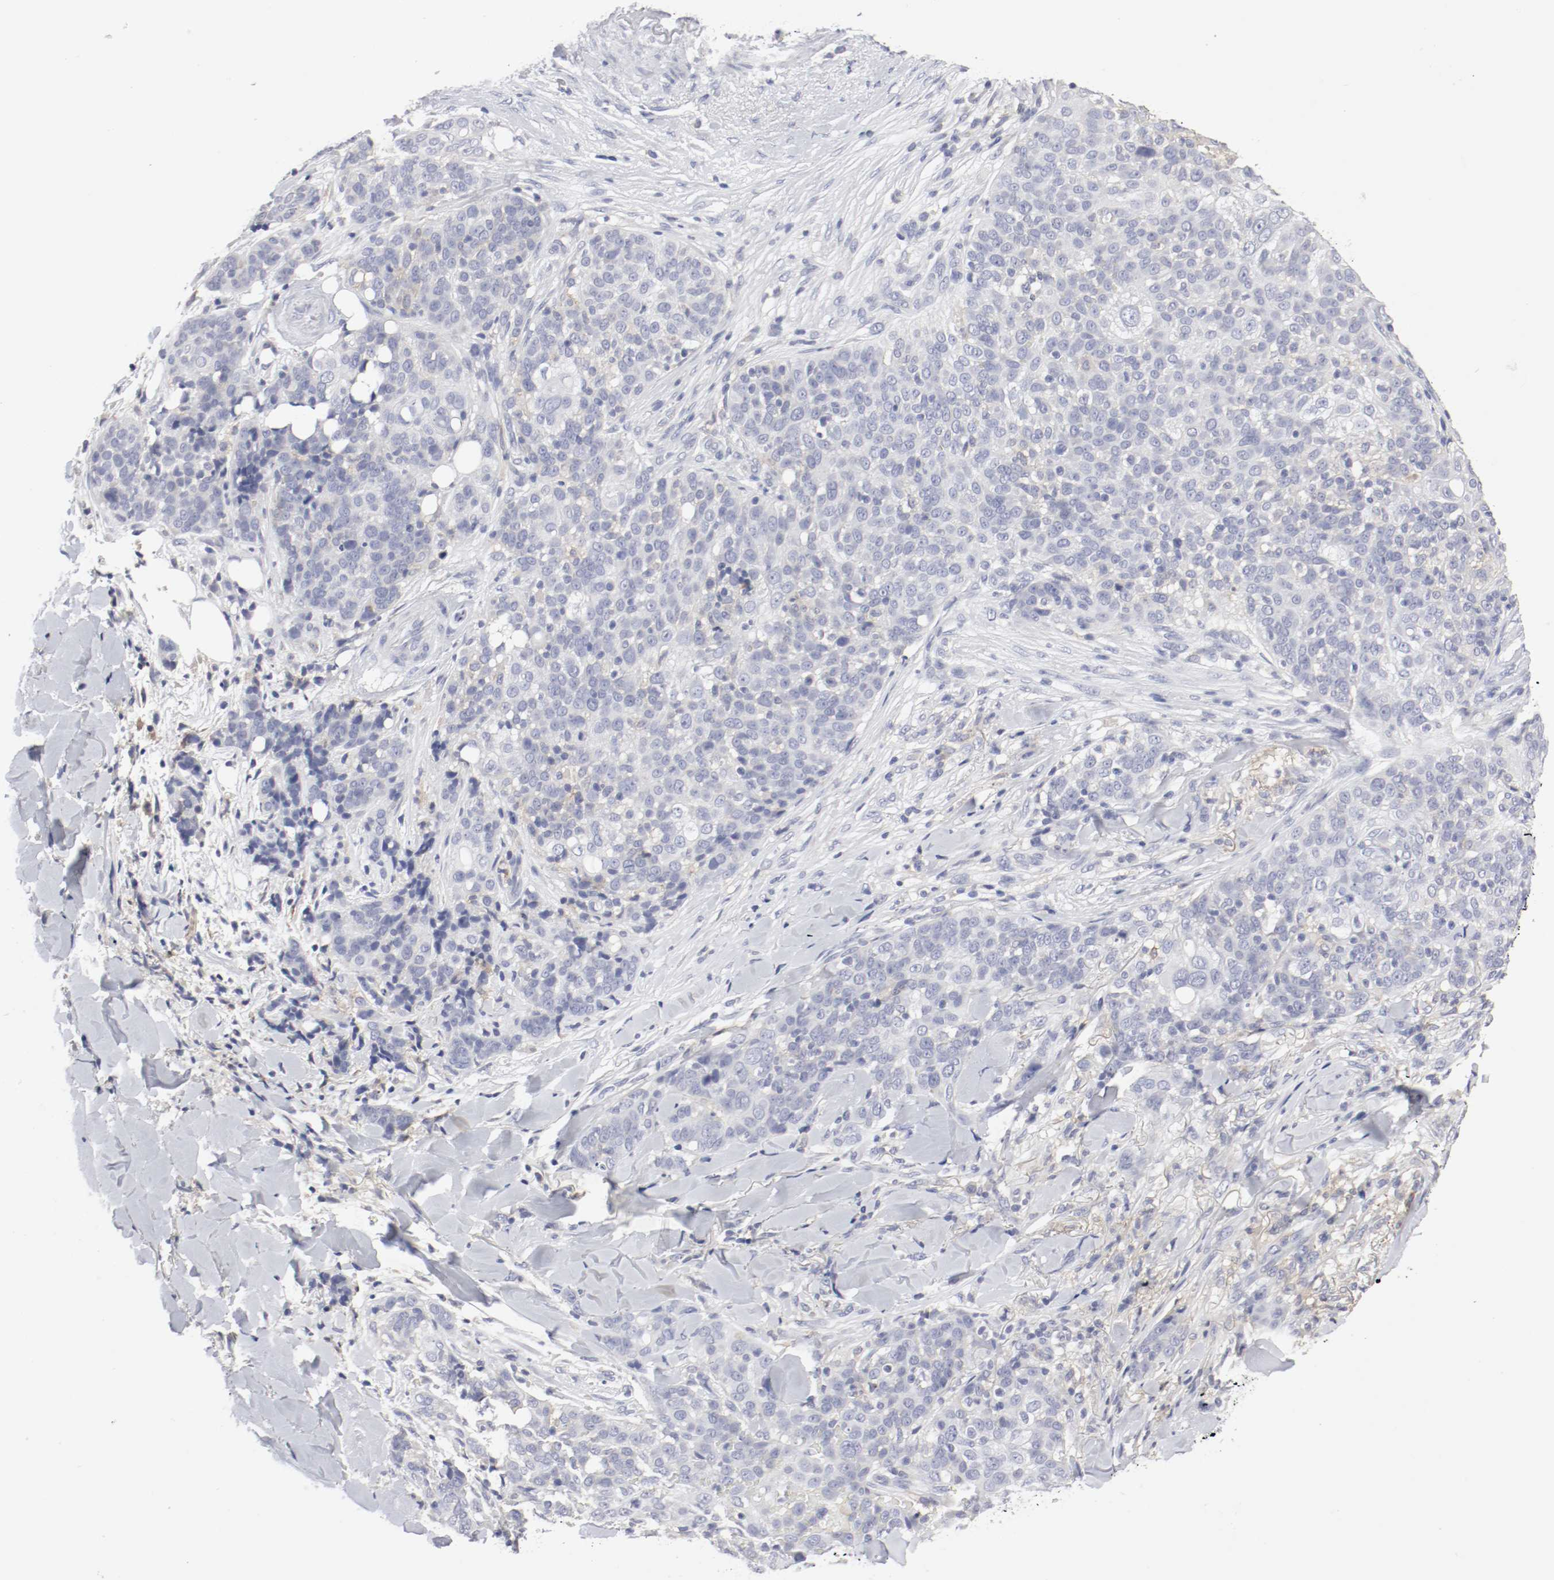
{"staining": {"intensity": "moderate", "quantity": "<25%", "location": "cytoplasmic/membranous"}, "tissue": "skin cancer", "cell_type": "Tumor cells", "image_type": "cancer", "snomed": [{"axis": "morphology", "description": "Normal tissue, NOS"}, {"axis": "morphology", "description": "Squamous cell carcinoma, NOS"}, {"axis": "topography", "description": "Skin"}], "caption": "Protein analysis of skin squamous cell carcinoma tissue exhibits moderate cytoplasmic/membranous expression in approximately <25% of tumor cells. The staining was performed using DAB (3,3'-diaminobenzidine), with brown indicating positive protein expression. Nuclei are stained blue with hematoxylin.", "gene": "ITGAX", "patient": {"sex": "female", "age": 83}}